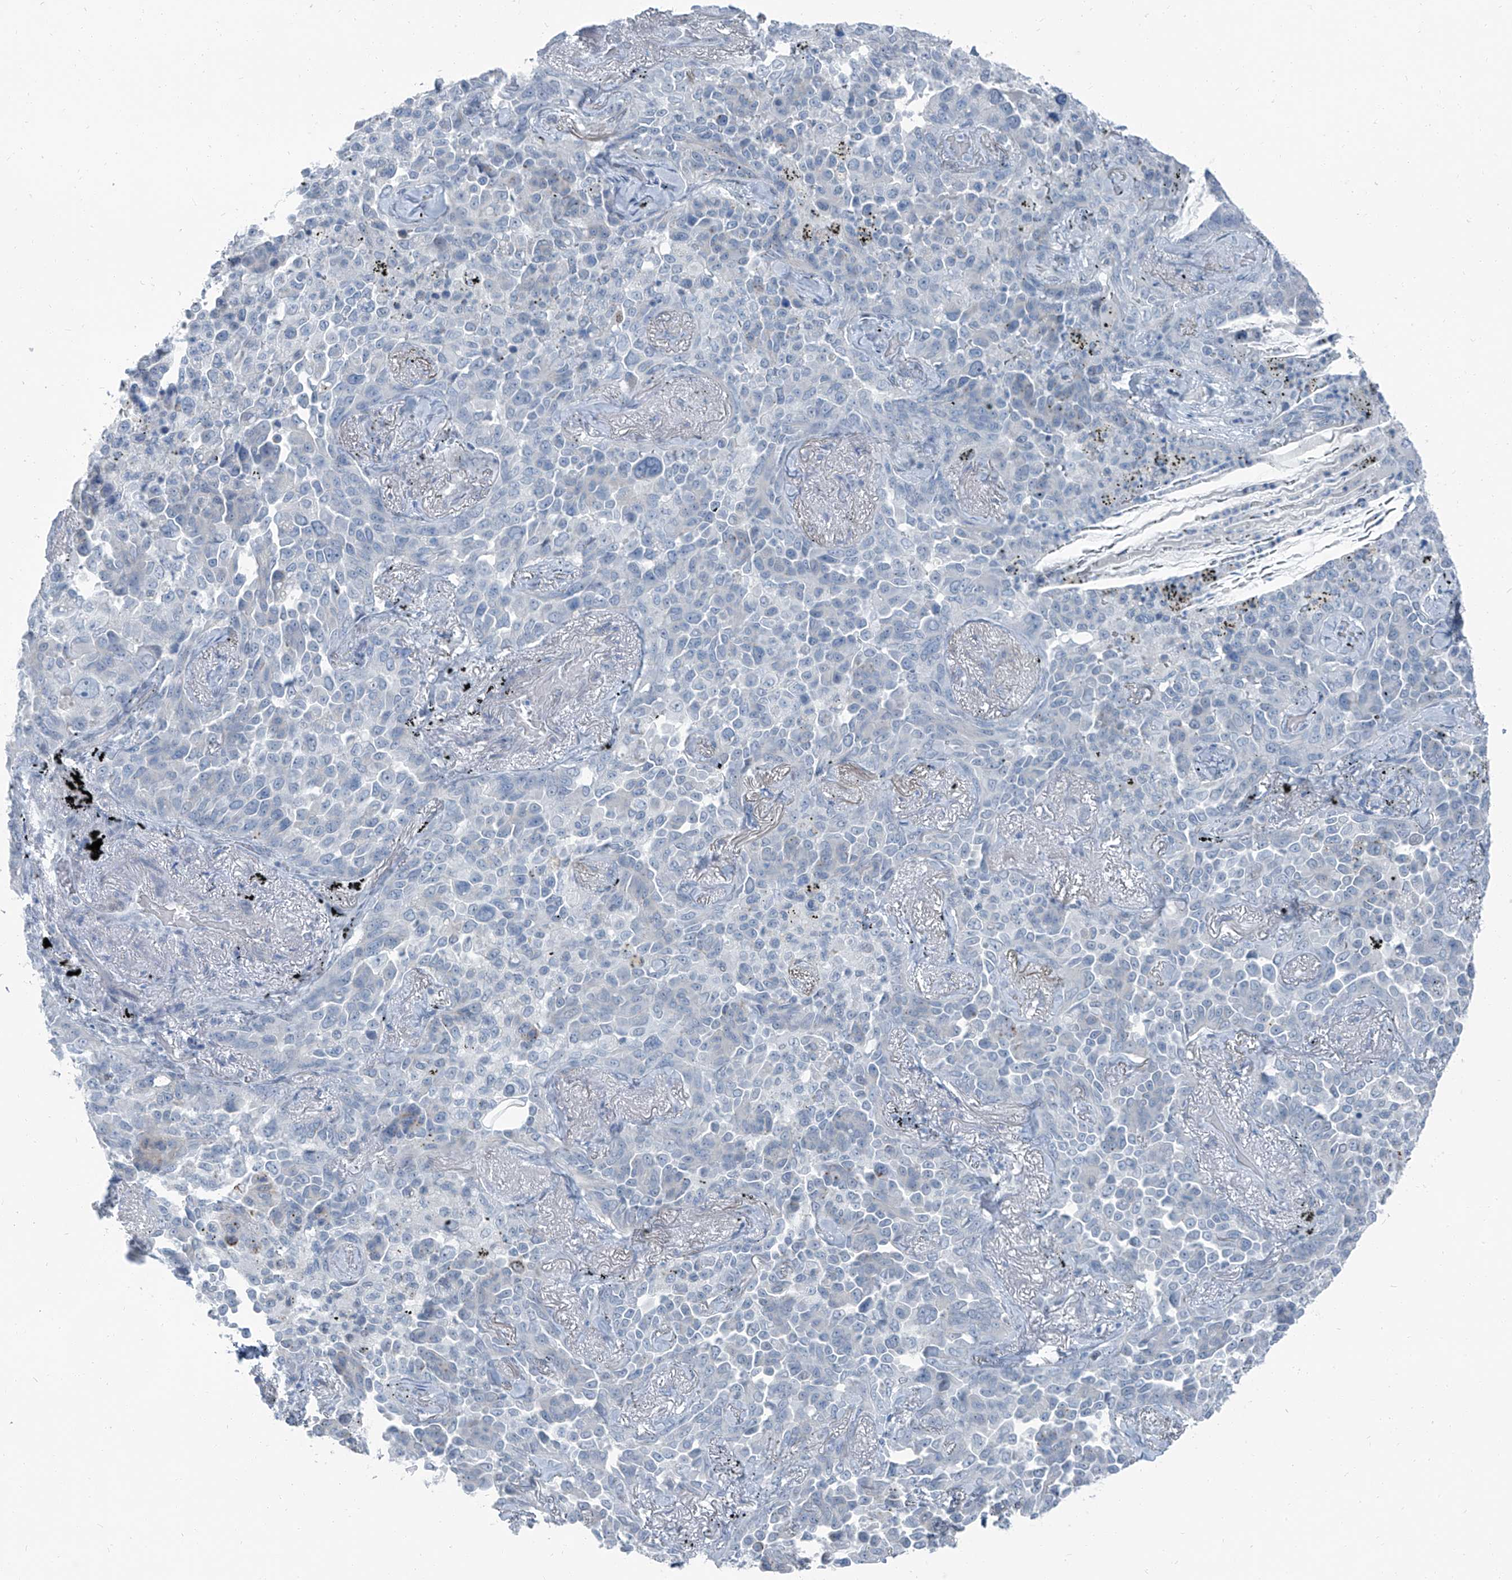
{"staining": {"intensity": "moderate", "quantity": "<25%", "location": "cytoplasmic/membranous"}, "tissue": "lung cancer", "cell_type": "Tumor cells", "image_type": "cancer", "snomed": [{"axis": "morphology", "description": "Adenocarcinoma, NOS"}, {"axis": "topography", "description": "Lung"}], "caption": "An image of human lung cancer stained for a protein displays moderate cytoplasmic/membranous brown staining in tumor cells.", "gene": "RGN", "patient": {"sex": "female", "age": 67}}